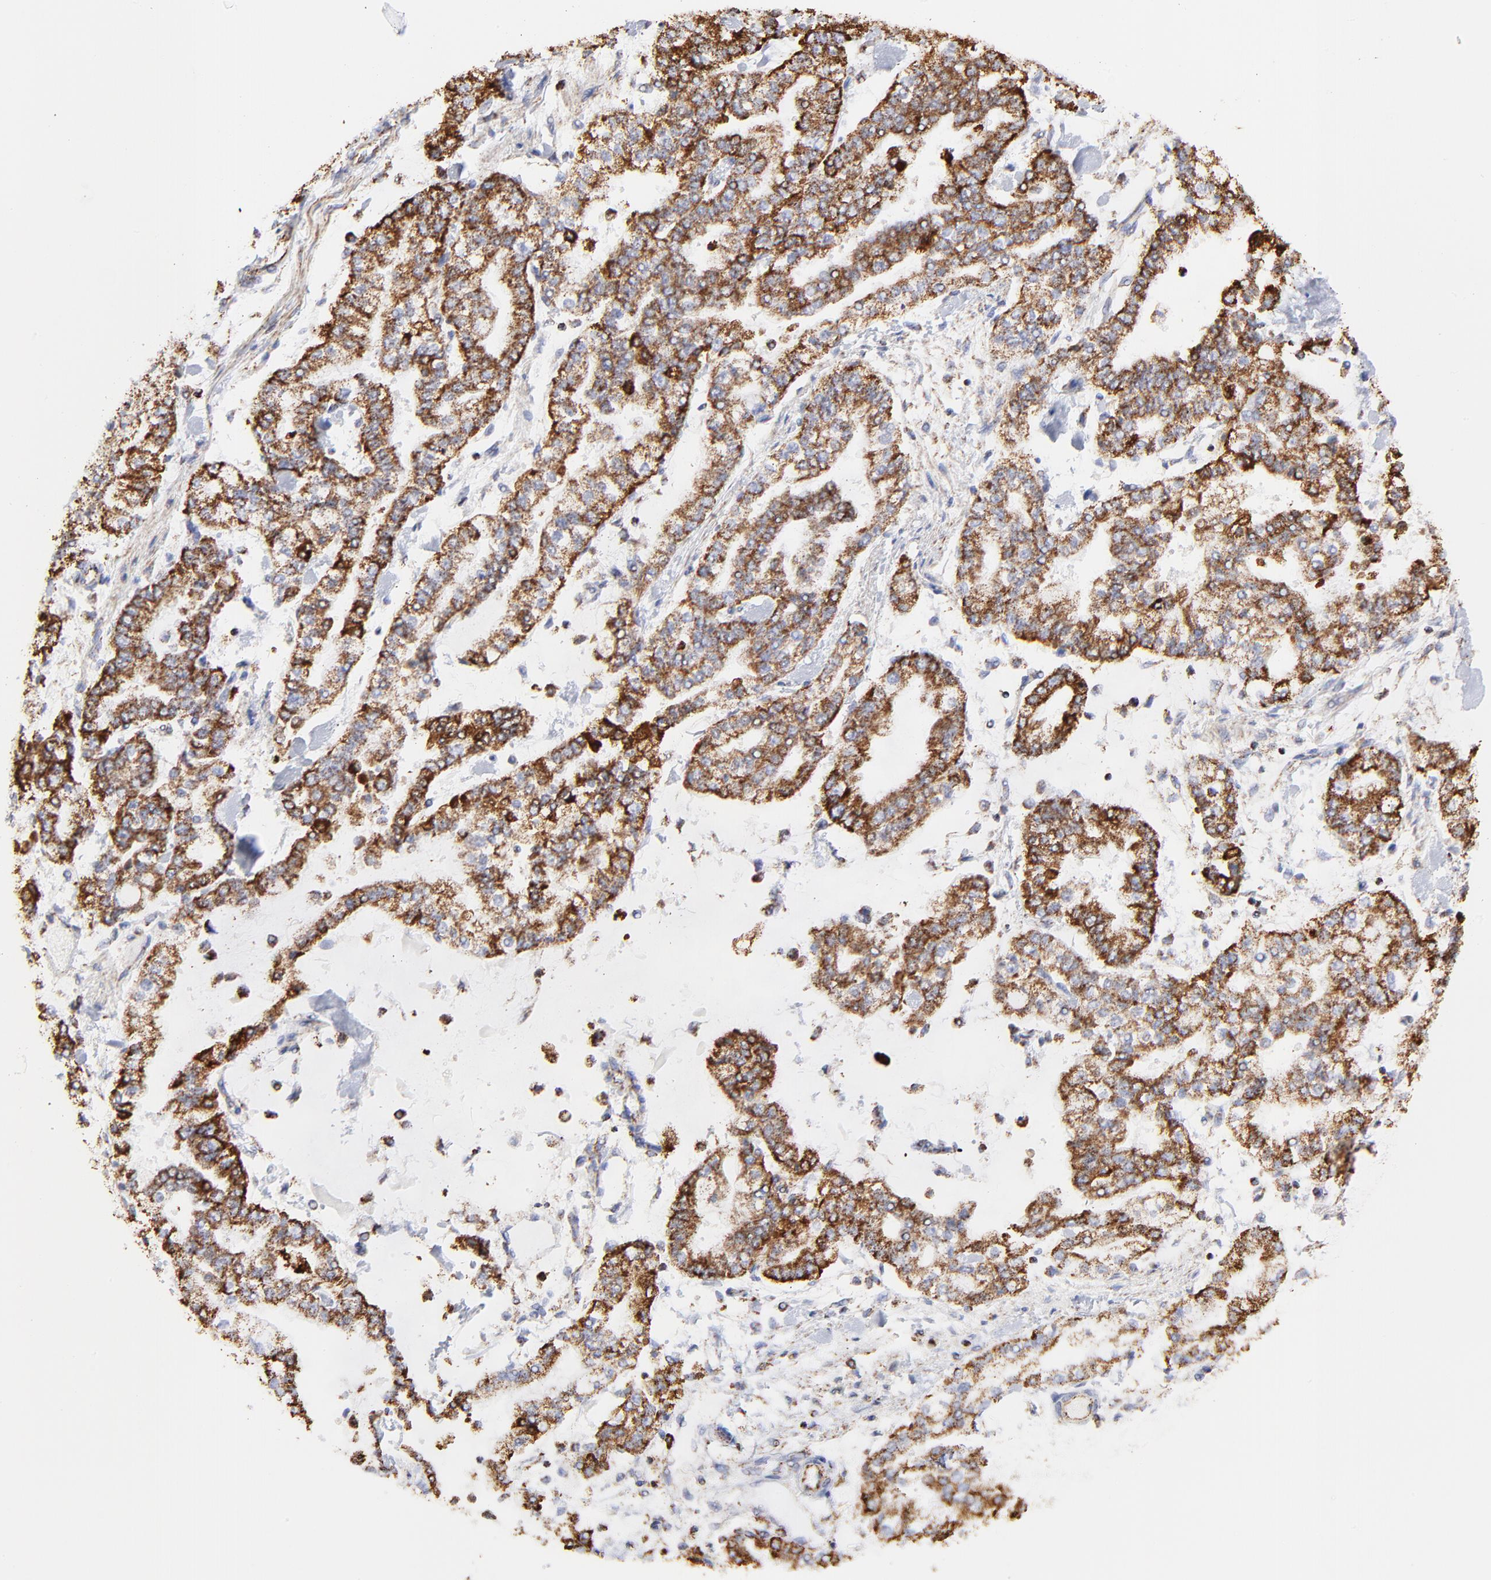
{"staining": {"intensity": "strong", "quantity": ">75%", "location": "cytoplasmic/membranous"}, "tissue": "stomach cancer", "cell_type": "Tumor cells", "image_type": "cancer", "snomed": [{"axis": "morphology", "description": "Normal tissue, NOS"}, {"axis": "morphology", "description": "Adenocarcinoma, NOS"}, {"axis": "topography", "description": "Stomach, upper"}, {"axis": "topography", "description": "Stomach"}], "caption": "This is a micrograph of immunohistochemistry (IHC) staining of stomach cancer, which shows strong staining in the cytoplasmic/membranous of tumor cells.", "gene": "COX4I1", "patient": {"sex": "male", "age": 76}}